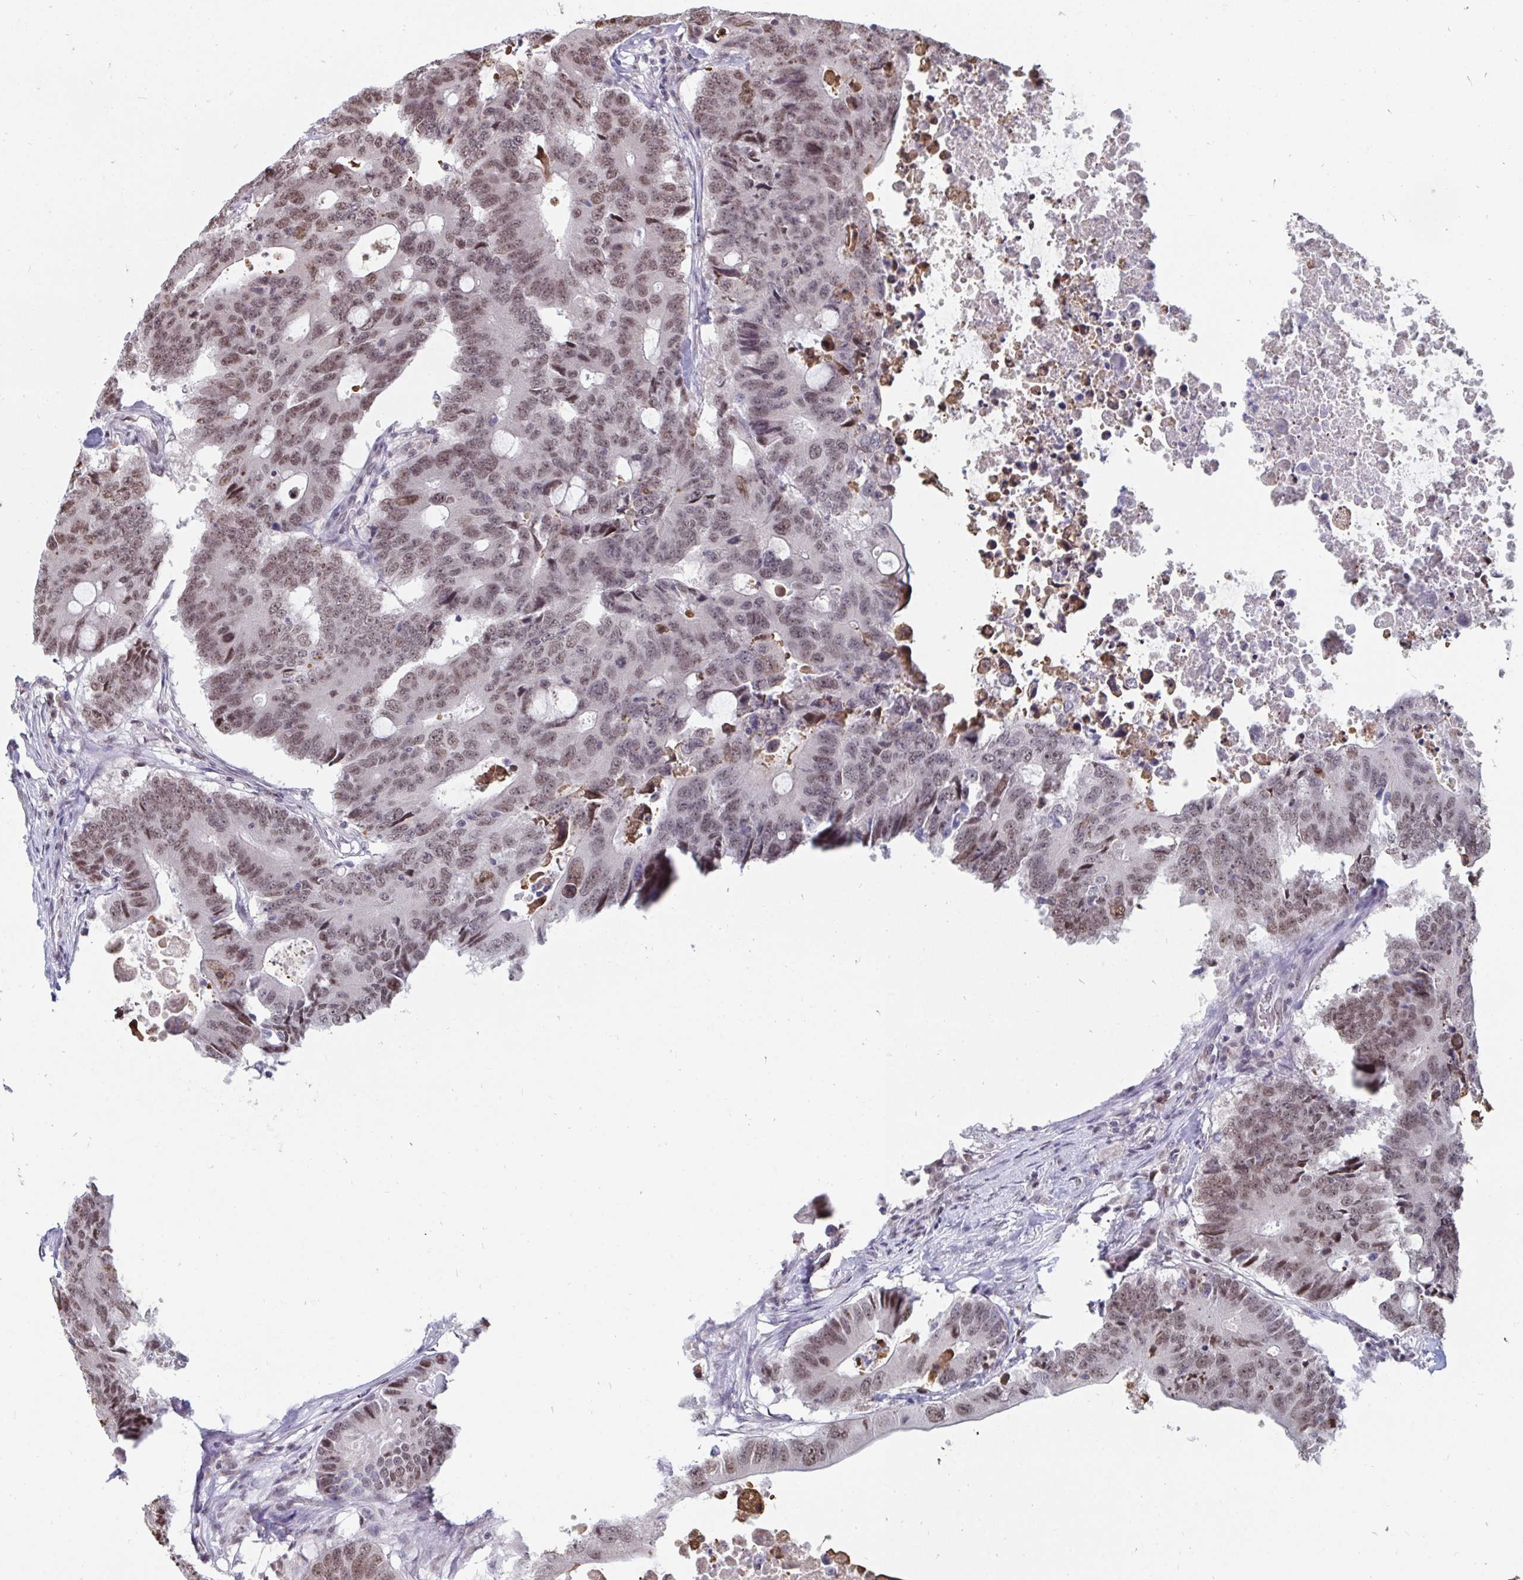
{"staining": {"intensity": "moderate", "quantity": "25%-75%", "location": "nuclear"}, "tissue": "colorectal cancer", "cell_type": "Tumor cells", "image_type": "cancer", "snomed": [{"axis": "morphology", "description": "Adenocarcinoma, NOS"}, {"axis": "topography", "description": "Colon"}], "caption": "Protein expression by immunohistochemistry (IHC) reveals moderate nuclear expression in approximately 25%-75% of tumor cells in adenocarcinoma (colorectal).", "gene": "TRIP12", "patient": {"sex": "male", "age": 71}}